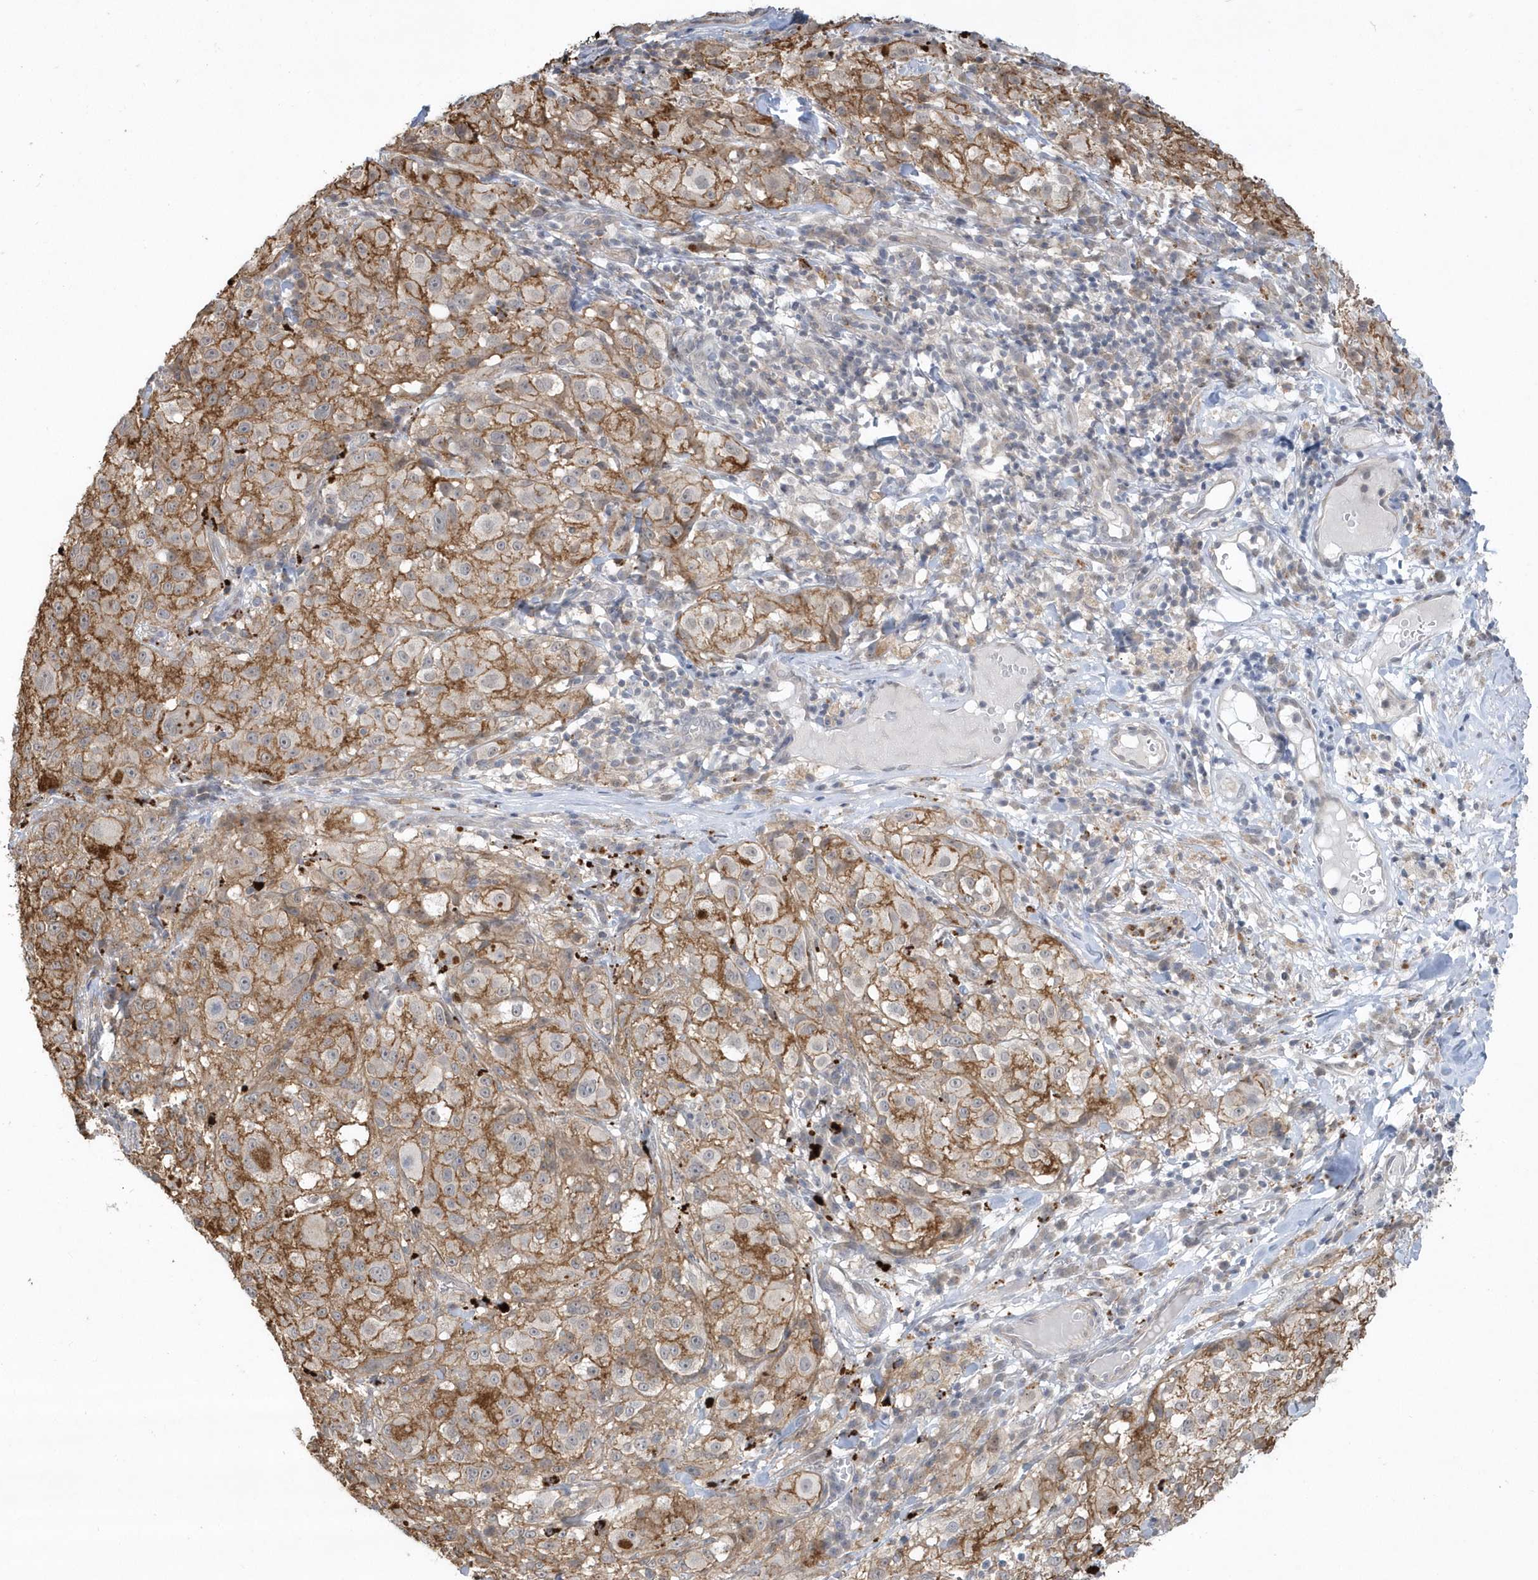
{"staining": {"intensity": "moderate", "quantity": ">75%", "location": "cytoplasmic/membranous"}, "tissue": "melanoma", "cell_type": "Tumor cells", "image_type": "cancer", "snomed": [{"axis": "morphology", "description": "Necrosis, NOS"}, {"axis": "morphology", "description": "Malignant melanoma, NOS"}, {"axis": "topography", "description": "Skin"}], "caption": "There is medium levels of moderate cytoplasmic/membranous expression in tumor cells of melanoma, as demonstrated by immunohistochemical staining (brown color).", "gene": "CRIP3", "patient": {"sex": "female", "age": 87}}